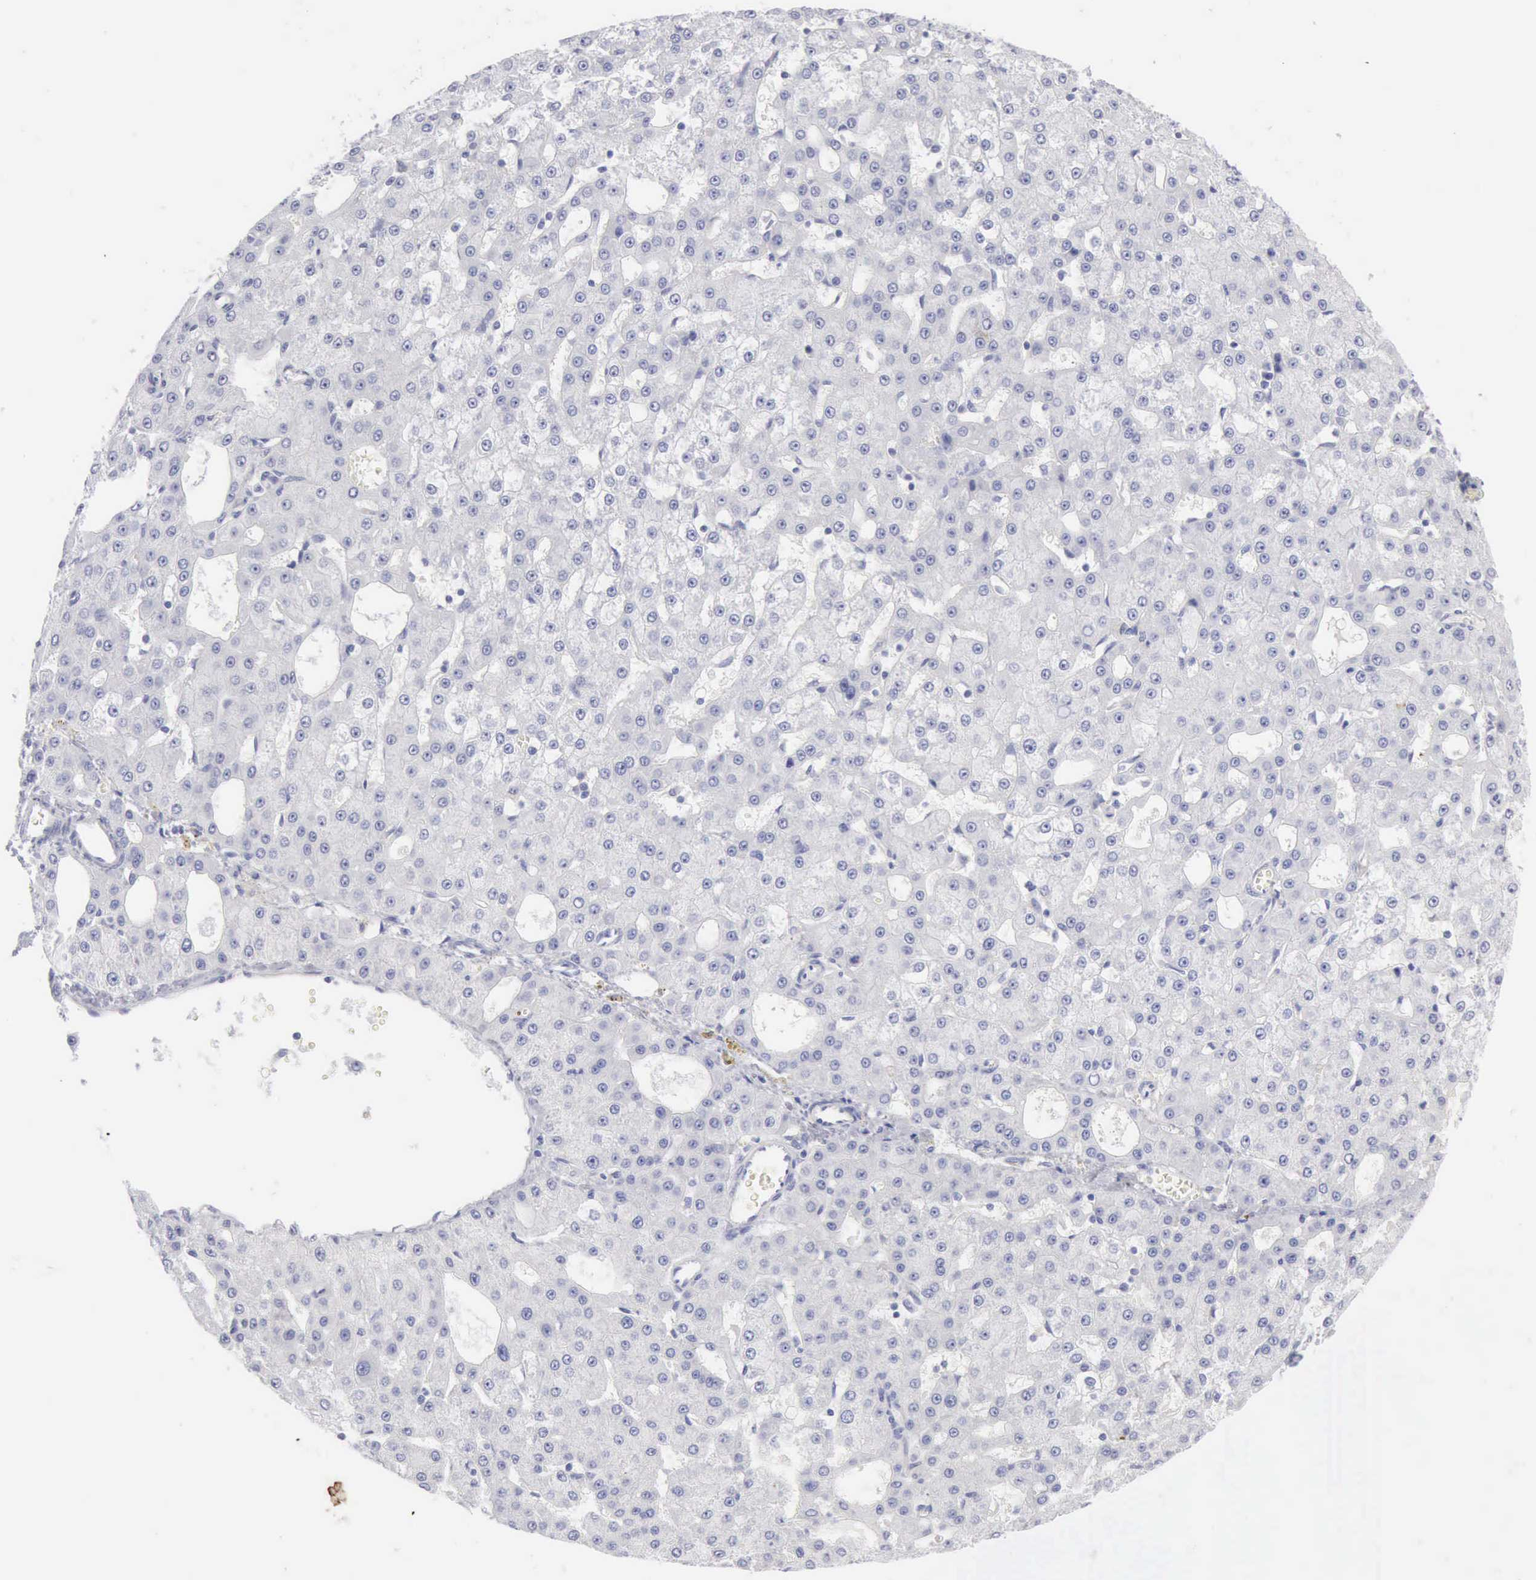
{"staining": {"intensity": "negative", "quantity": "none", "location": "none"}, "tissue": "liver cancer", "cell_type": "Tumor cells", "image_type": "cancer", "snomed": [{"axis": "morphology", "description": "Carcinoma, Hepatocellular, NOS"}, {"axis": "topography", "description": "Liver"}], "caption": "Micrograph shows no significant protein staining in tumor cells of liver hepatocellular carcinoma.", "gene": "KRT10", "patient": {"sex": "male", "age": 47}}